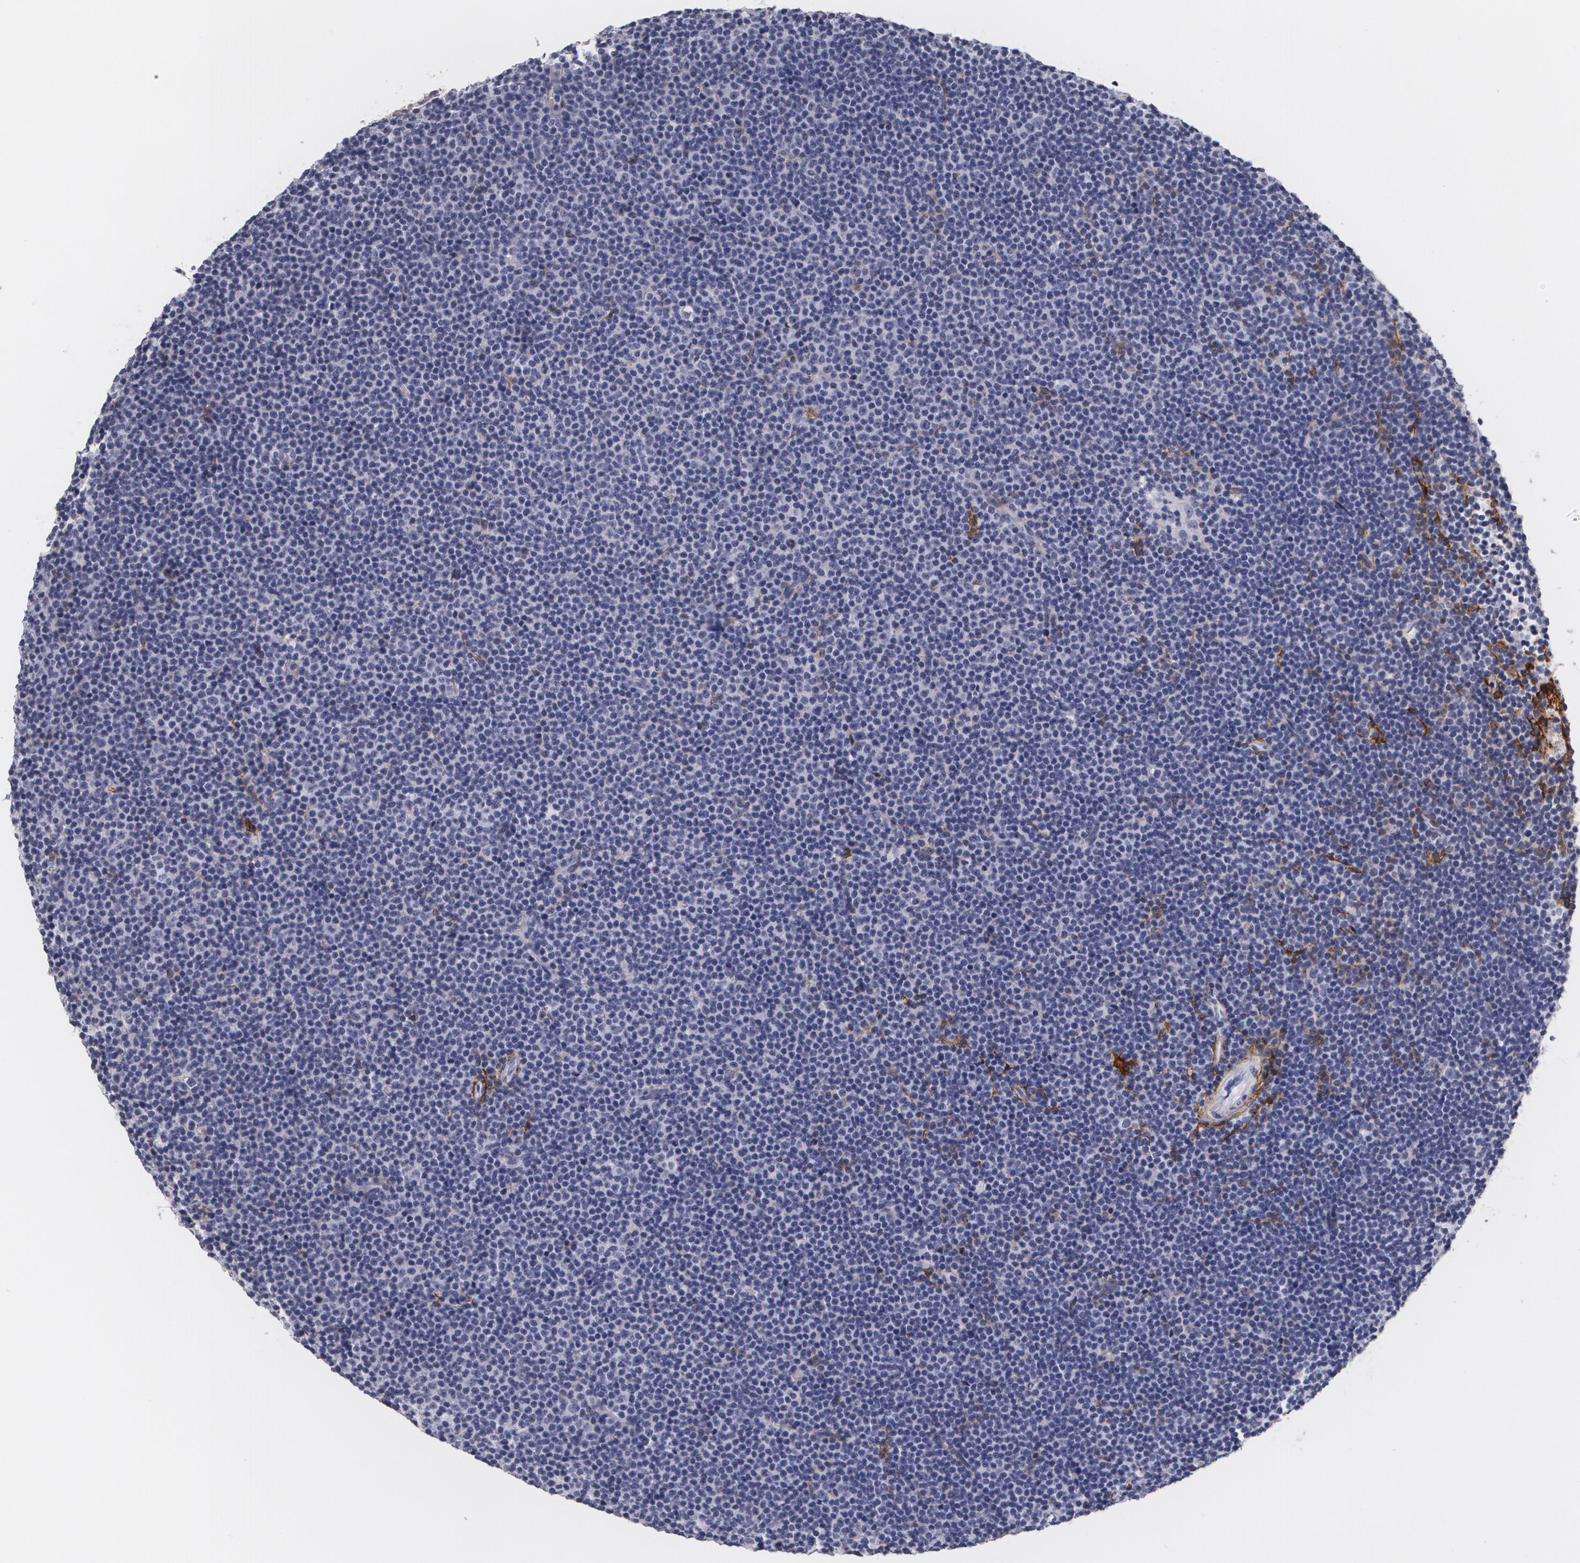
{"staining": {"intensity": "negative", "quantity": "none", "location": "none"}, "tissue": "lymphoma", "cell_type": "Tumor cells", "image_type": "cancer", "snomed": [{"axis": "morphology", "description": "Malignant lymphoma, non-Hodgkin's type, Low grade"}, {"axis": "topography", "description": "Lymph node"}], "caption": "This is an immunohistochemistry image of human lymphoma. There is no staining in tumor cells.", "gene": "NGFR", "patient": {"sex": "female", "age": 69}}